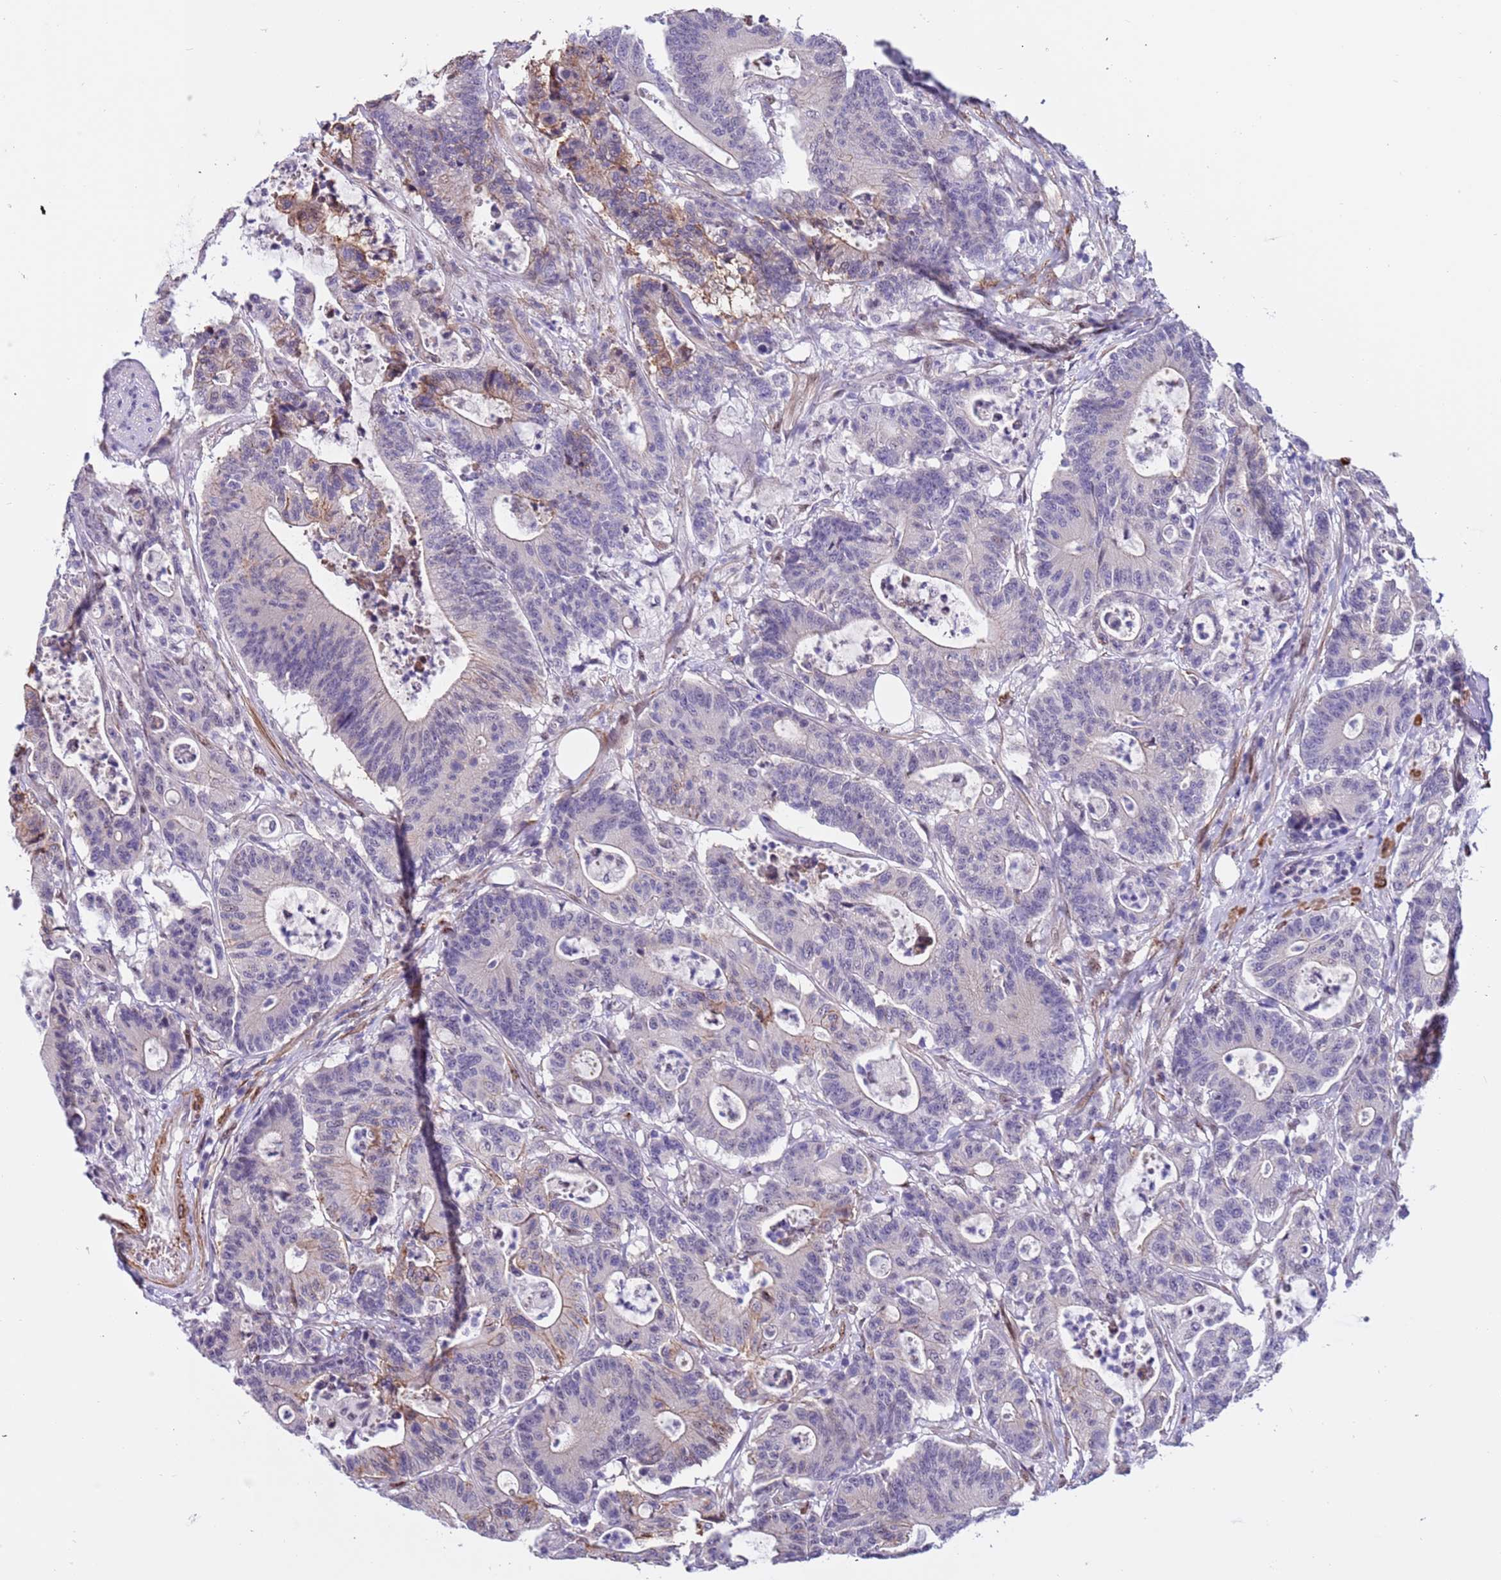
{"staining": {"intensity": "weak", "quantity": "<25%", "location": "cytoplasmic/membranous"}, "tissue": "colorectal cancer", "cell_type": "Tumor cells", "image_type": "cancer", "snomed": [{"axis": "morphology", "description": "Adenocarcinoma, NOS"}, {"axis": "topography", "description": "Colon"}], "caption": "Immunohistochemical staining of colorectal cancer shows no significant expression in tumor cells.", "gene": "PLEKHH1", "patient": {"sex": "female", "age": 84}}